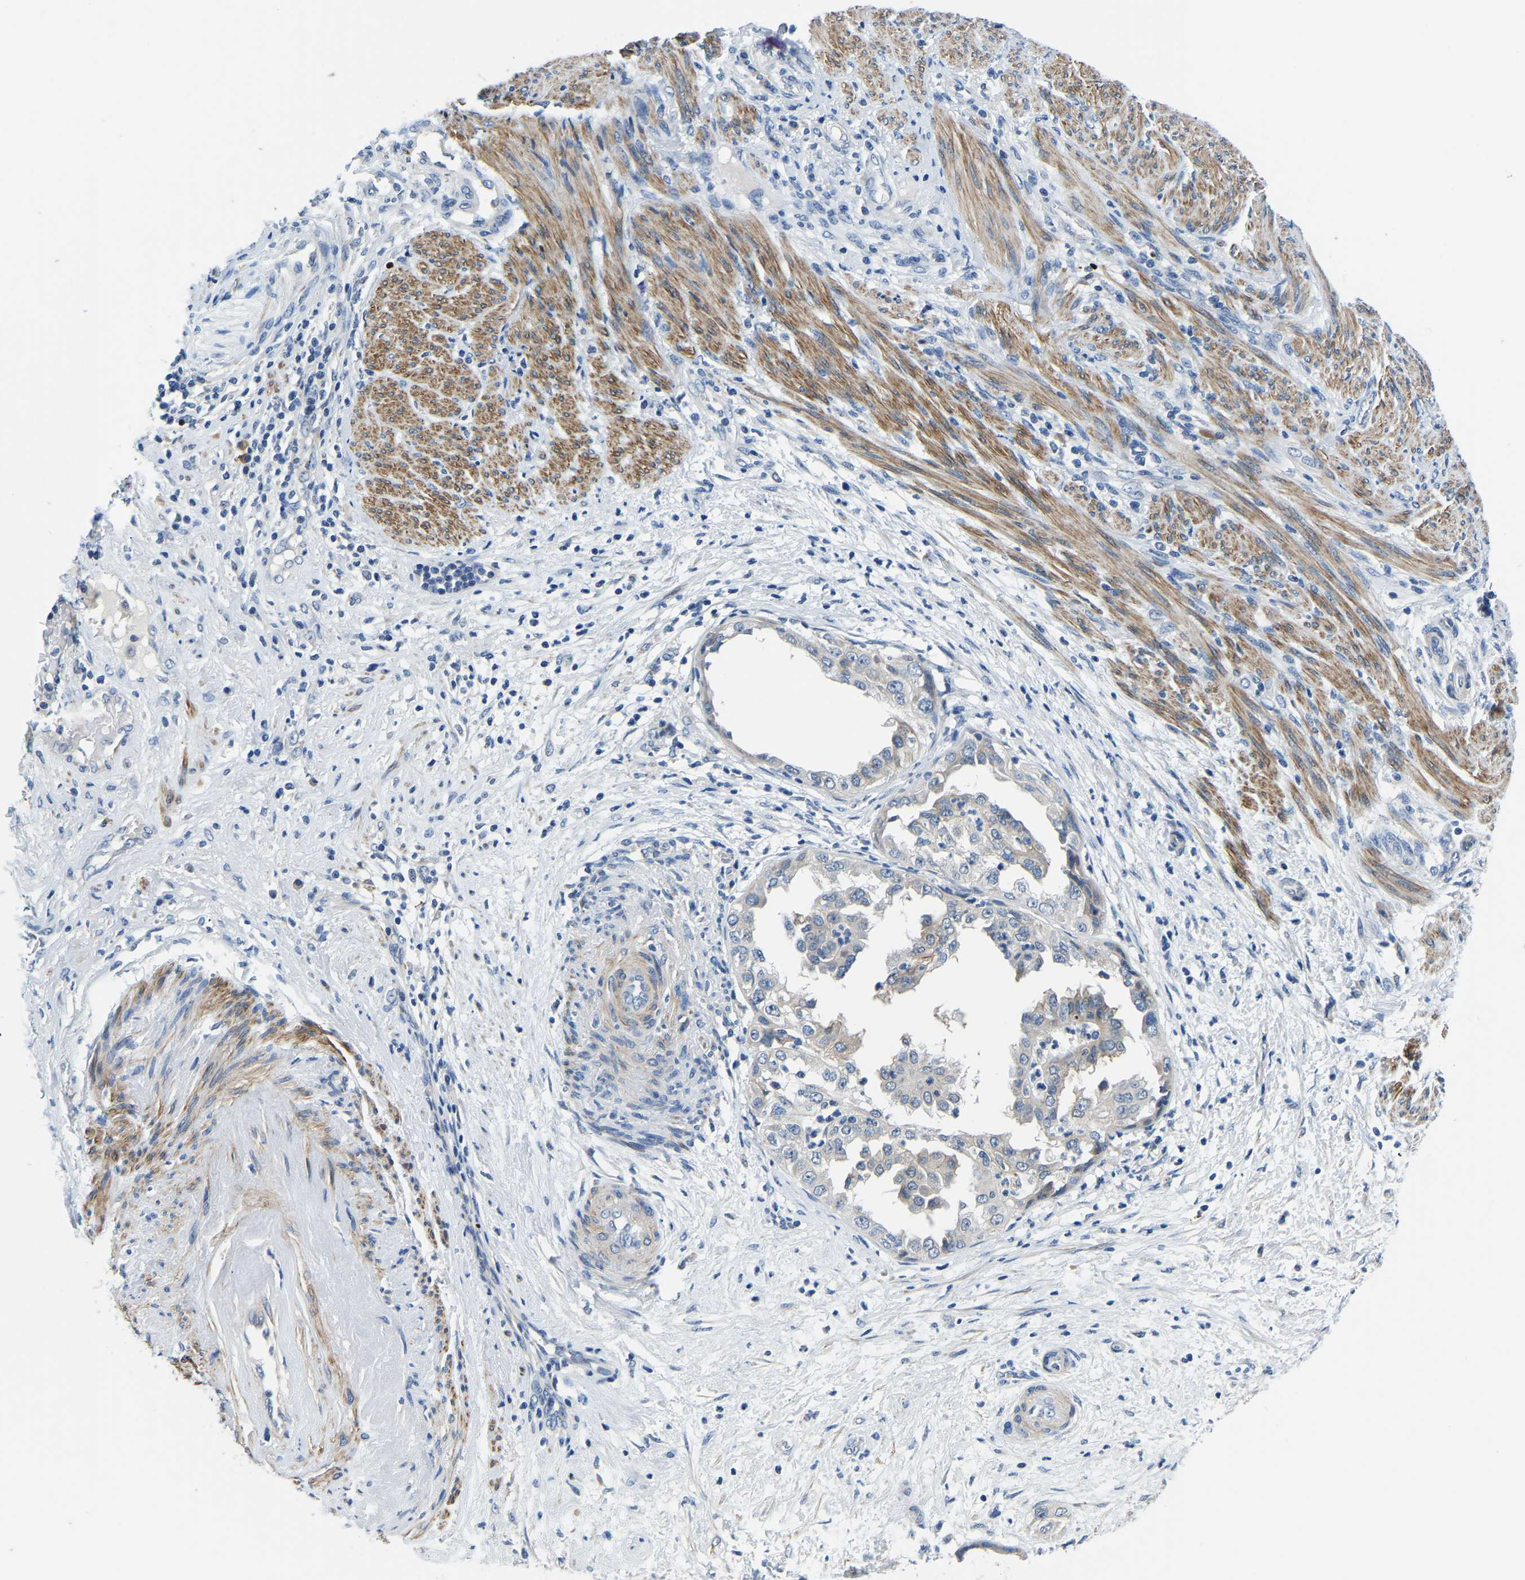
{"staining": {"intensity": "negative", "quantity": "none", "location": "none"}, "tissue": "endometrial cancer", "cell_type": "Tumor cells", "image_type": "cancer", "snomed": [{"axis": "morphology", "description": "Adenocarcinoma, NOS"}, {"axis": "topography", "description": "Endometrium"}], "caption": "High power microscopy photomicrograph of an immunohistochemistry (IHC) image of endometrial cancer (adenocarcinoma), revealing no significant expression in tumor cells. (DAB immunohistochemistry (IHC), high magnification).", "gene": "LIAS", "patient": {"sex": "female", "age": 85}}